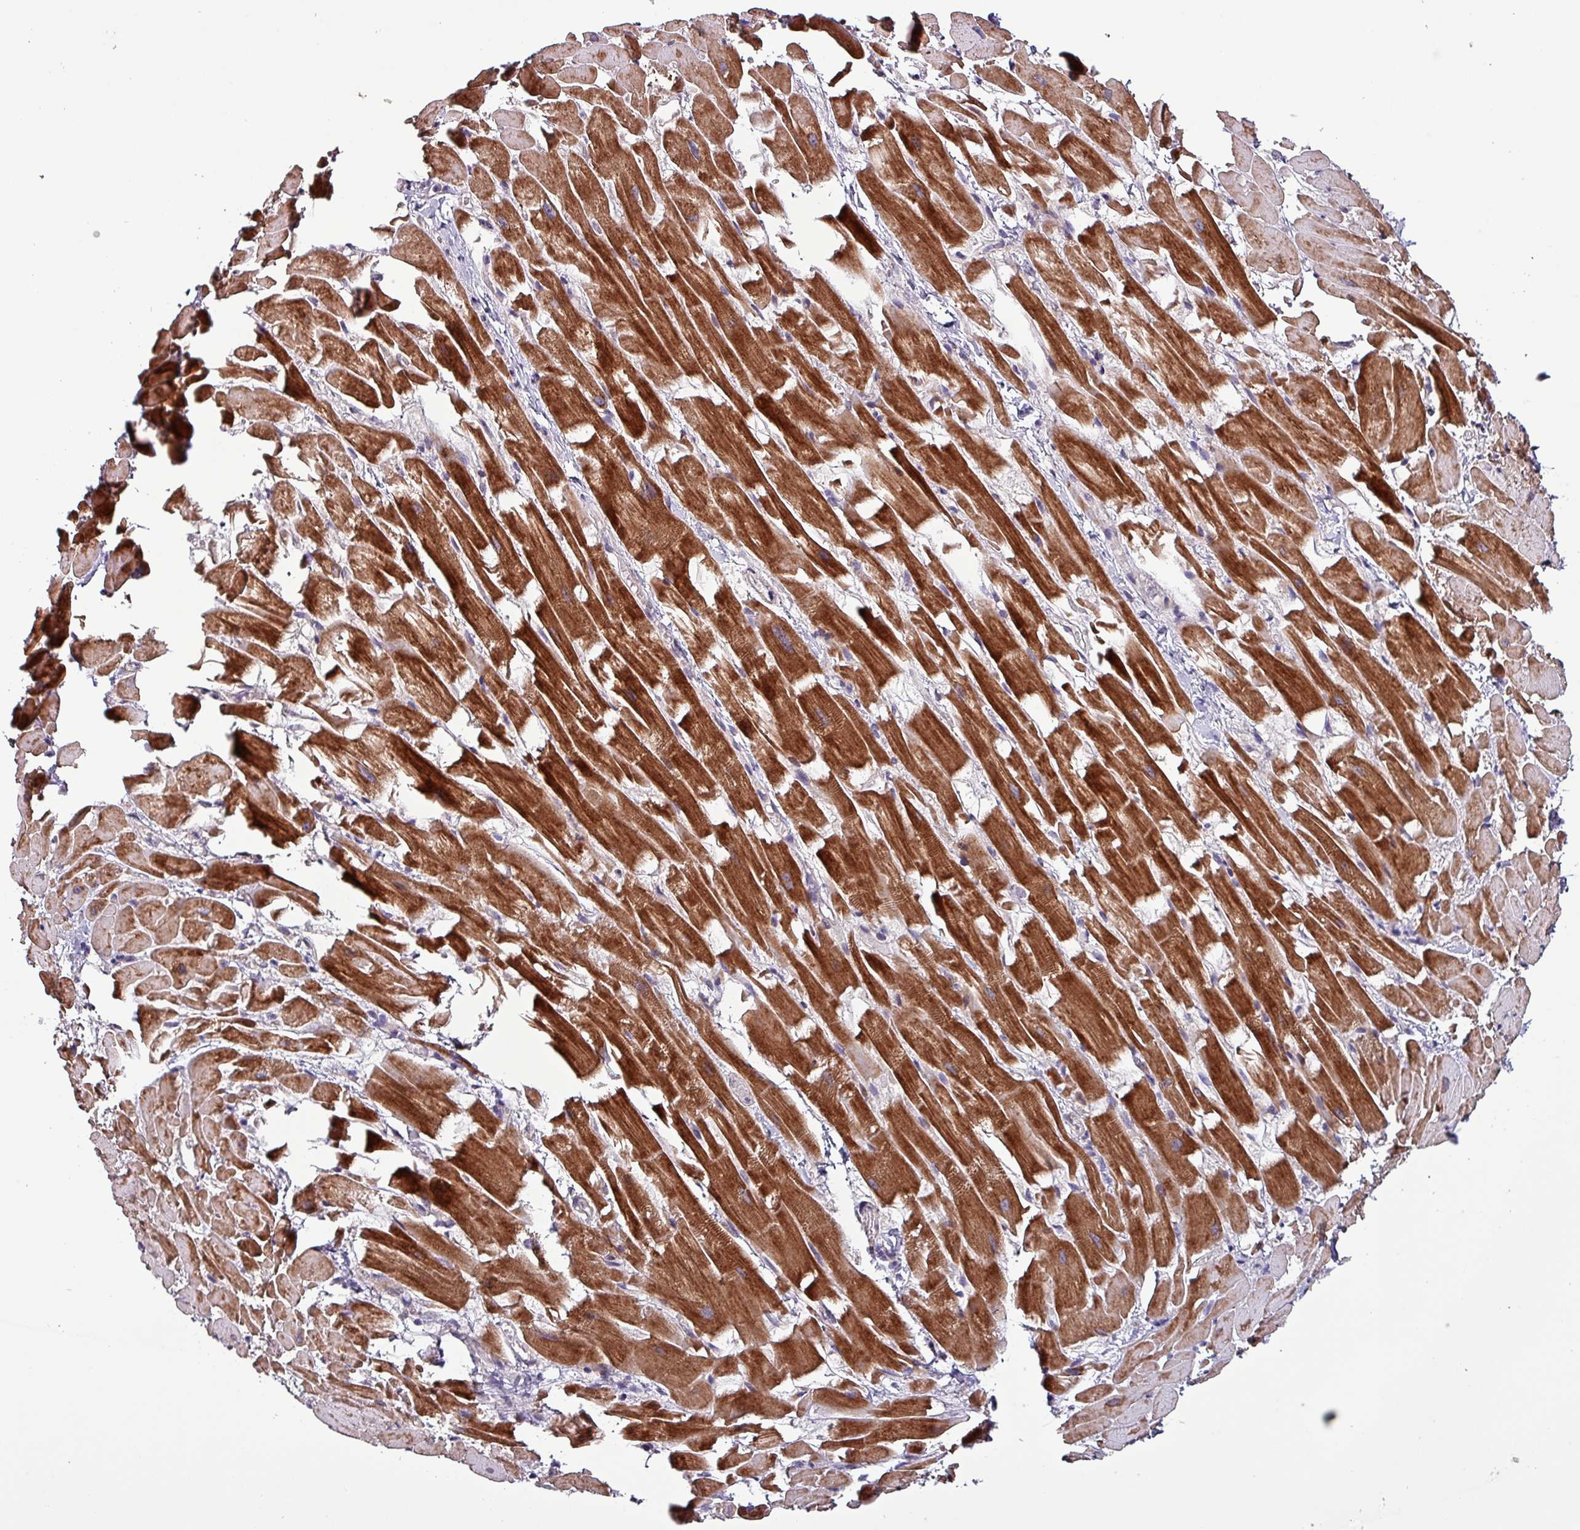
{"staining": {"intensity": "strong", "quantity": ">75%", "location": "cytoplasmic/membranous"}, "tissue": "heart muscle", "cell_type": "Cardiomyocytes", "image_type": "normal", "snomed": [{"axis": "morphology", "description": "Normal tissue, NOS"}, {"axis": "topography", "description": "Heart"}], "caption": "Immunohistochemistry (IHC) staining of normal heart muscle, which displays high levels of strong cytoplasmic/membranous expression in approximately >75% of cardiomyocytes indicating strong cytoplasmic/membranous protein expression. The staining was performed using DAB (brown) for protein detection and nuclei were counterstained in hematoxylin (blue).", "gene": "GRAPL", "patient": {"sex": "male", "age": 37}}